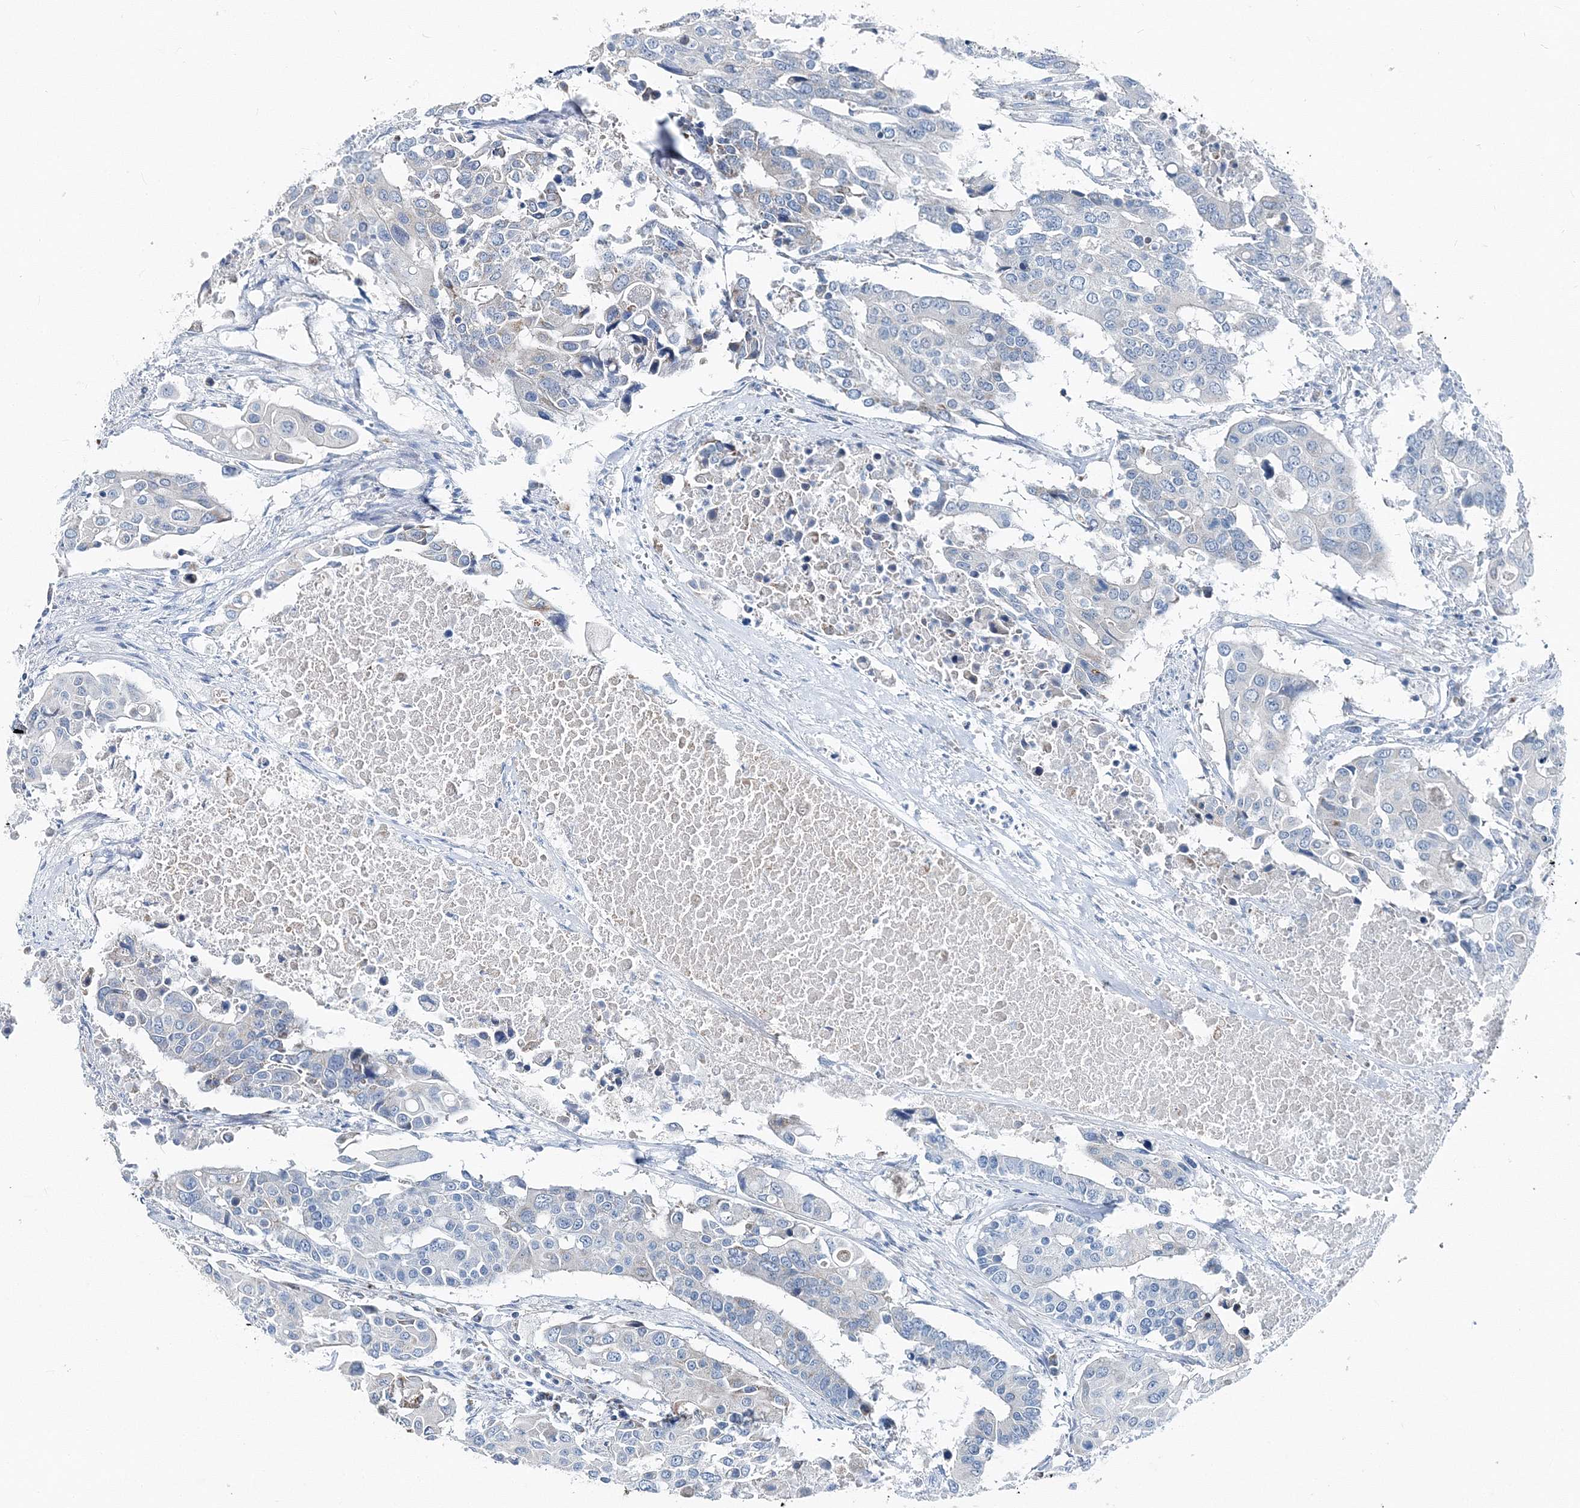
{"staining": {"intensity": "negative", "quantity": "none", "location": "none"}, "tissue": "colorectal cancer", "cell_type": "Tumor cells", "image_type": "cancer", "snomed": [{"axis": "morphology", "description": "Adenocarcinoma, NOS"}, {"axis": "topography", "description": "Colon"}], "caption": "Photomicrograph shows no significant protein expression in tumor cells of colorectal adenocarcinoma. (DAB (3,3'-diaminobenzidine) IHC visualized using brightfield microscopy, high magnification).", "gene": "GABARAPL2", "patient": {"sex": "male", "age": 77}}